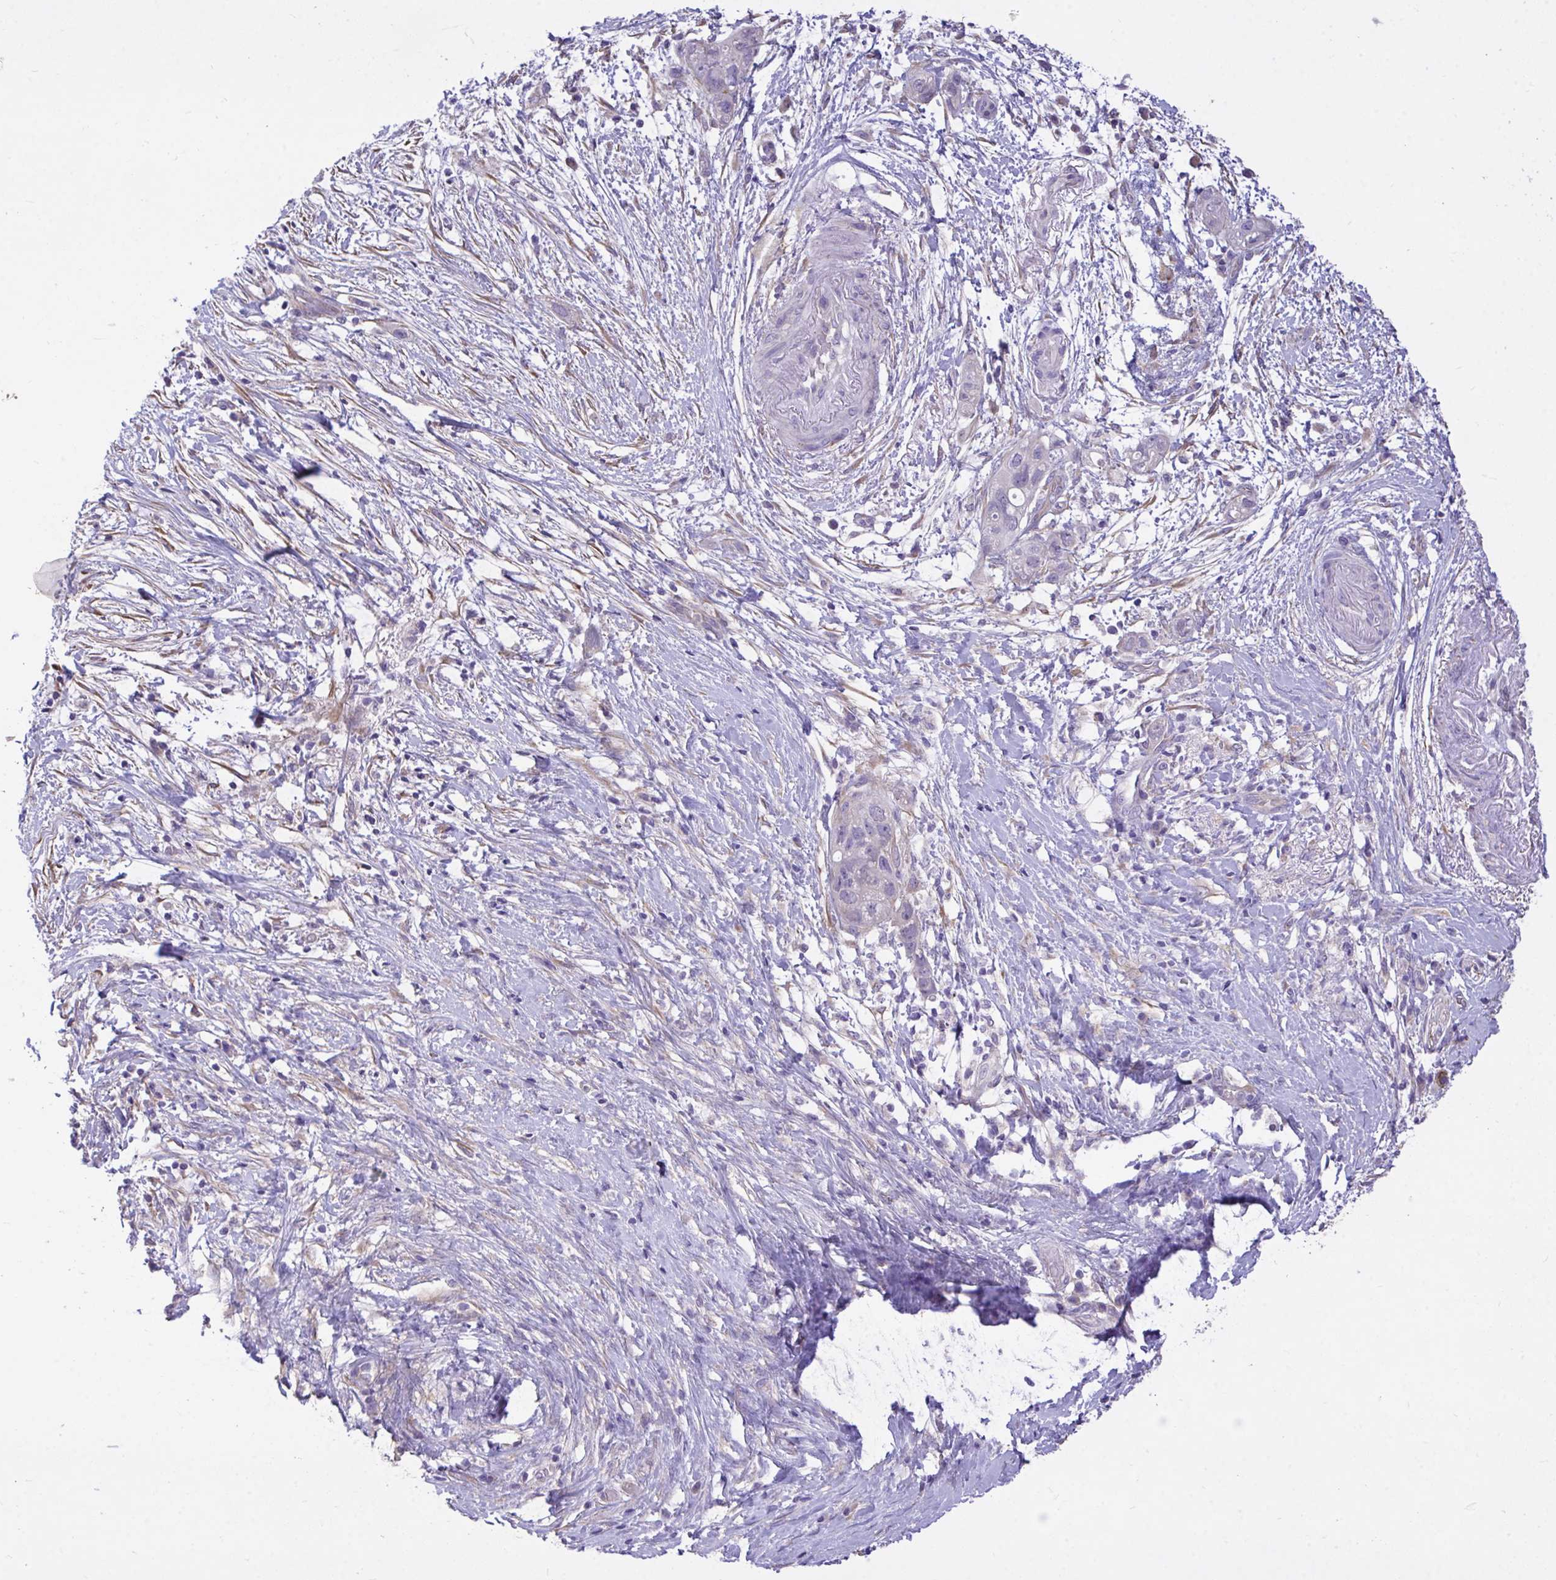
{"staining": {"intensity": "negative", "quantity": "none", "location": "none"}, "tissue": "pancreatic cancer", "cell_type": "Tumor cells", "image_type": "cancer", "snomed": [{"axis": "morphology", "description": "Adenocarcinoma, NOS"}, {"axis": "topography", "description": "Pancreas"}], "caption": "IHC photomicrograph of human pancreatic cancer stained for a protein (brown), which exhibits no expression in tumor cells.", "gene": "MPC2", "patient": {"sex": "female", "age": 72}}